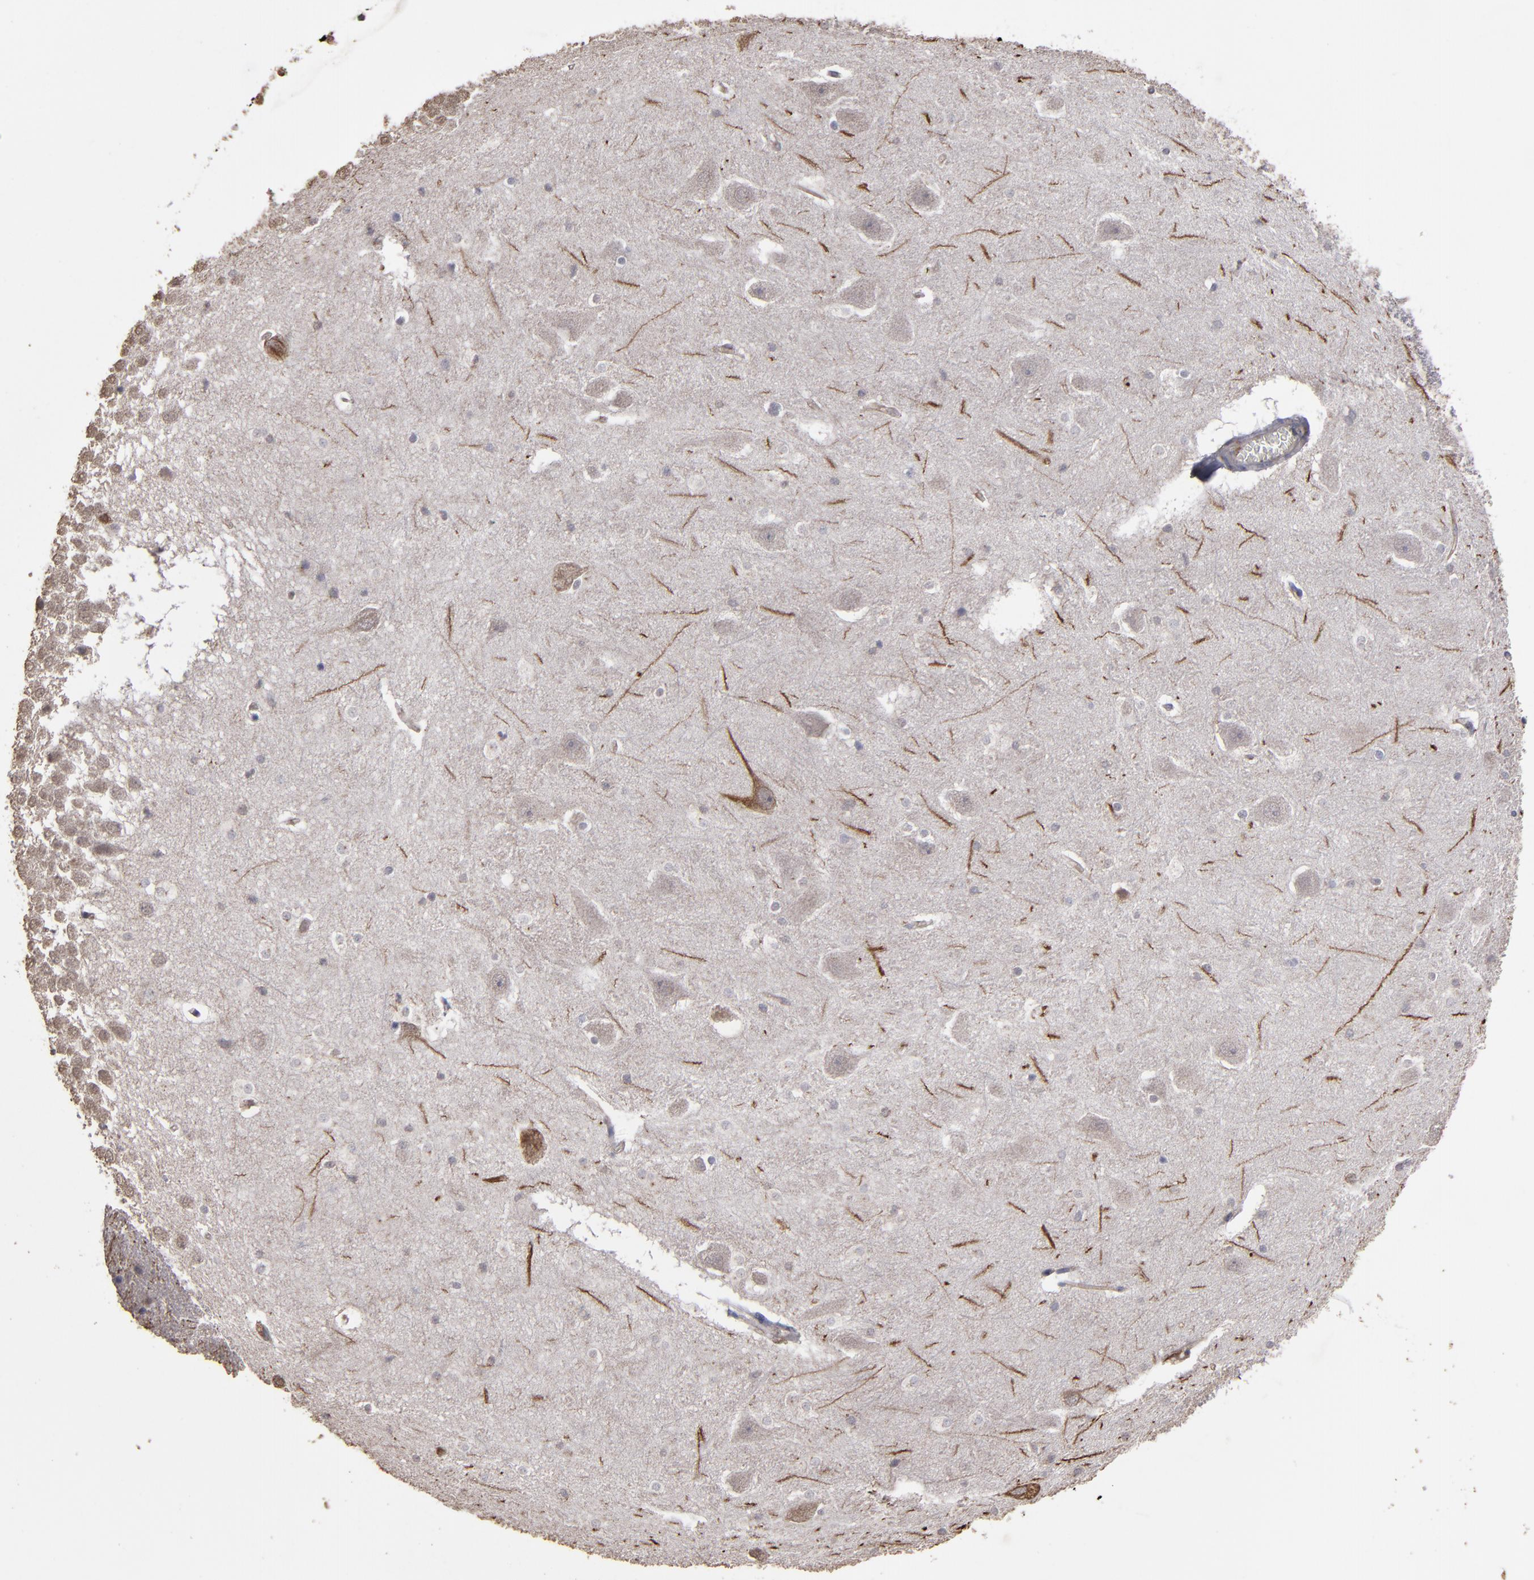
{"staining": {"intensity": "weak", "quantity": "<25%", "location": "cytoplasmic/membranous"}, "tissue": "hippocampus", "cell_type": "Glial cells", "image_type": "normal", "snomed": [{"axis": "morphology", "description": "Normal tissue, NOS"}, {"axis": "topography", "description": "Hippocampus"}], "caption": "Immunohistochemical staining of normal hippocampus demonstrates no significant positivity in glial cells.", "gene": "ITGB5", "patient": {"sex": "male", "age": 45}}